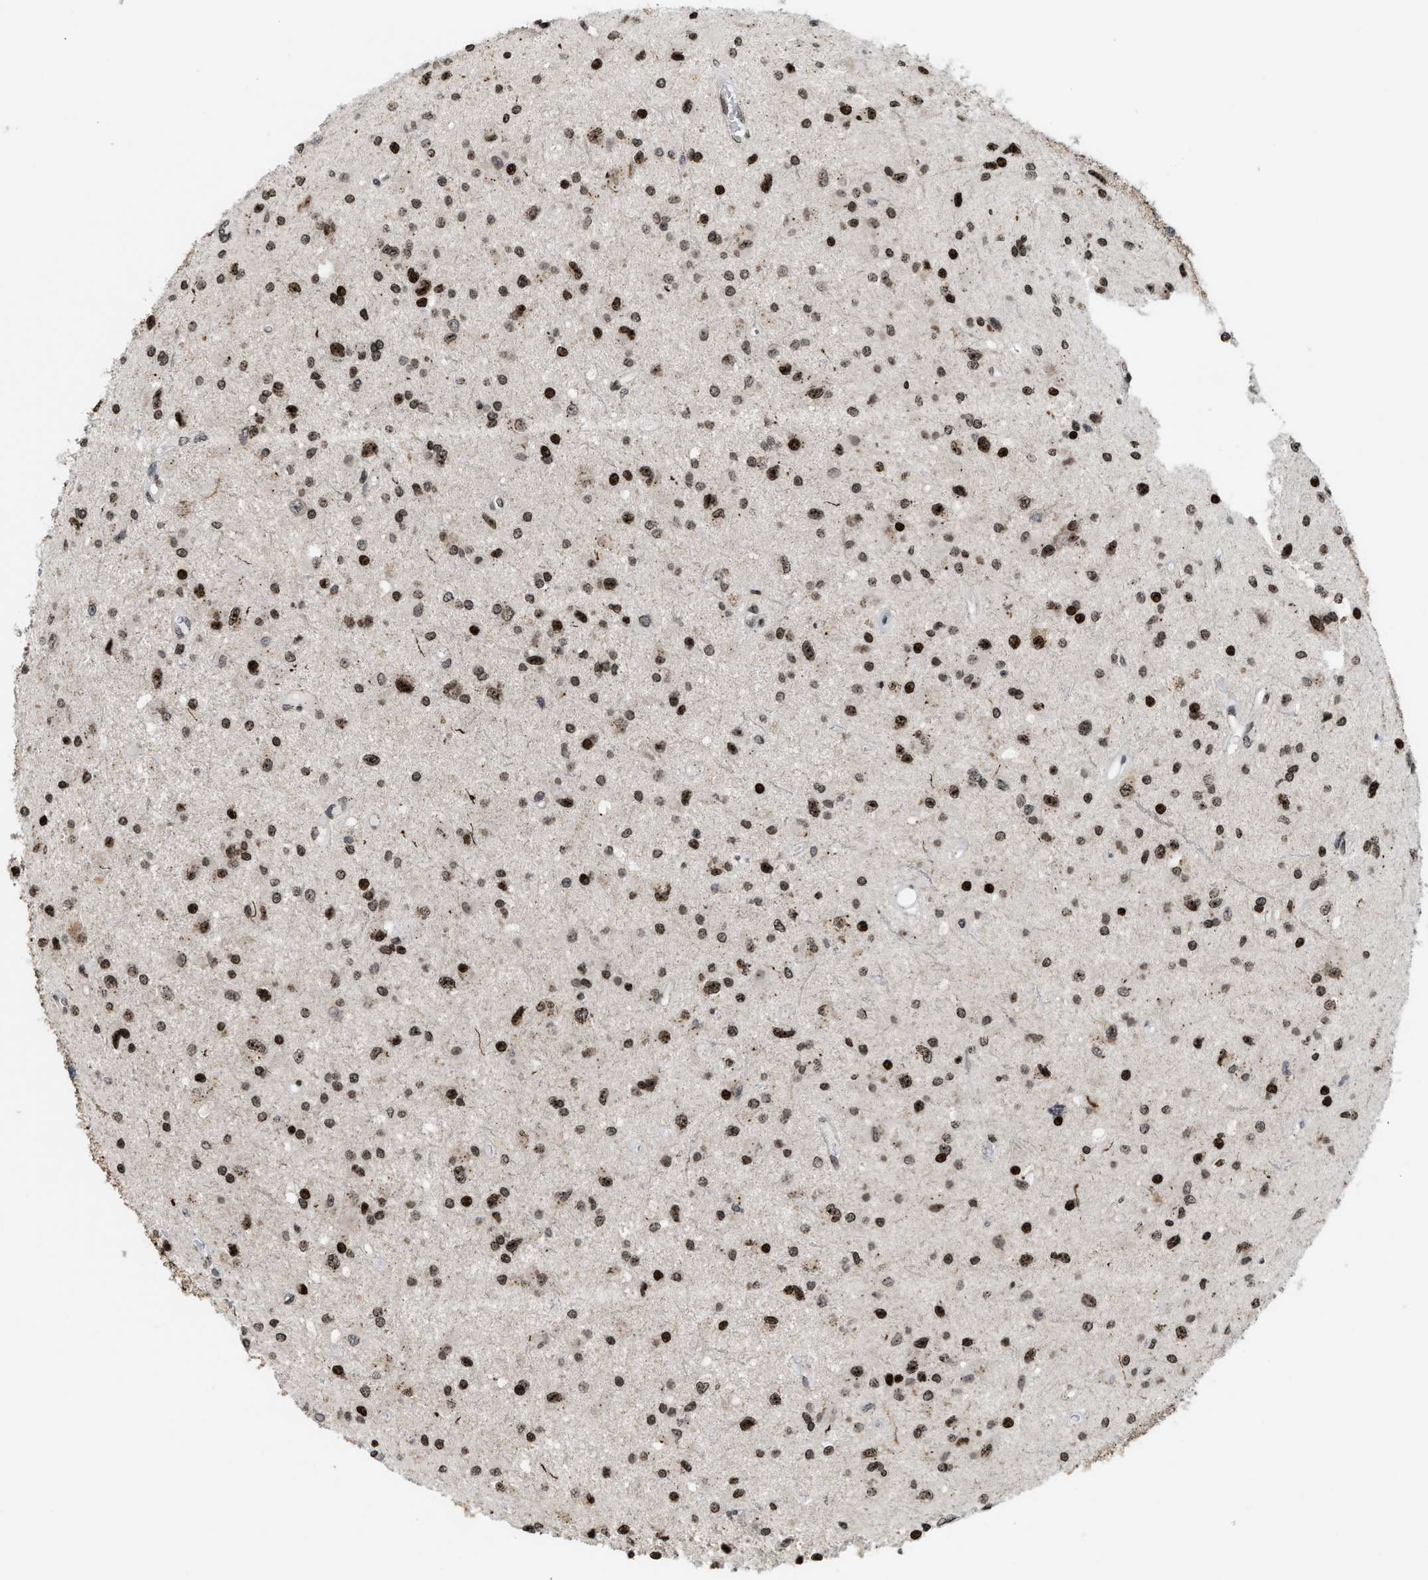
{"staining": {"intensity": "strong", "quantity": ">75%", "location": "nuclear"}, "tissue": "glioma", "cell_type": "Tumor cells", "image_type": "cancer", "snomed": [{"axis": "morphology", "description": "Glioma, malignant, Low grade"}, {"axis": "topography", "description": "Brain"}], "caption": "Tumor cells reveal high levels of strong nuclear positivity in about >75% of cells in glioma.", "gene": "PDZD2", "patient": {"sex": "male", "age": 58}}